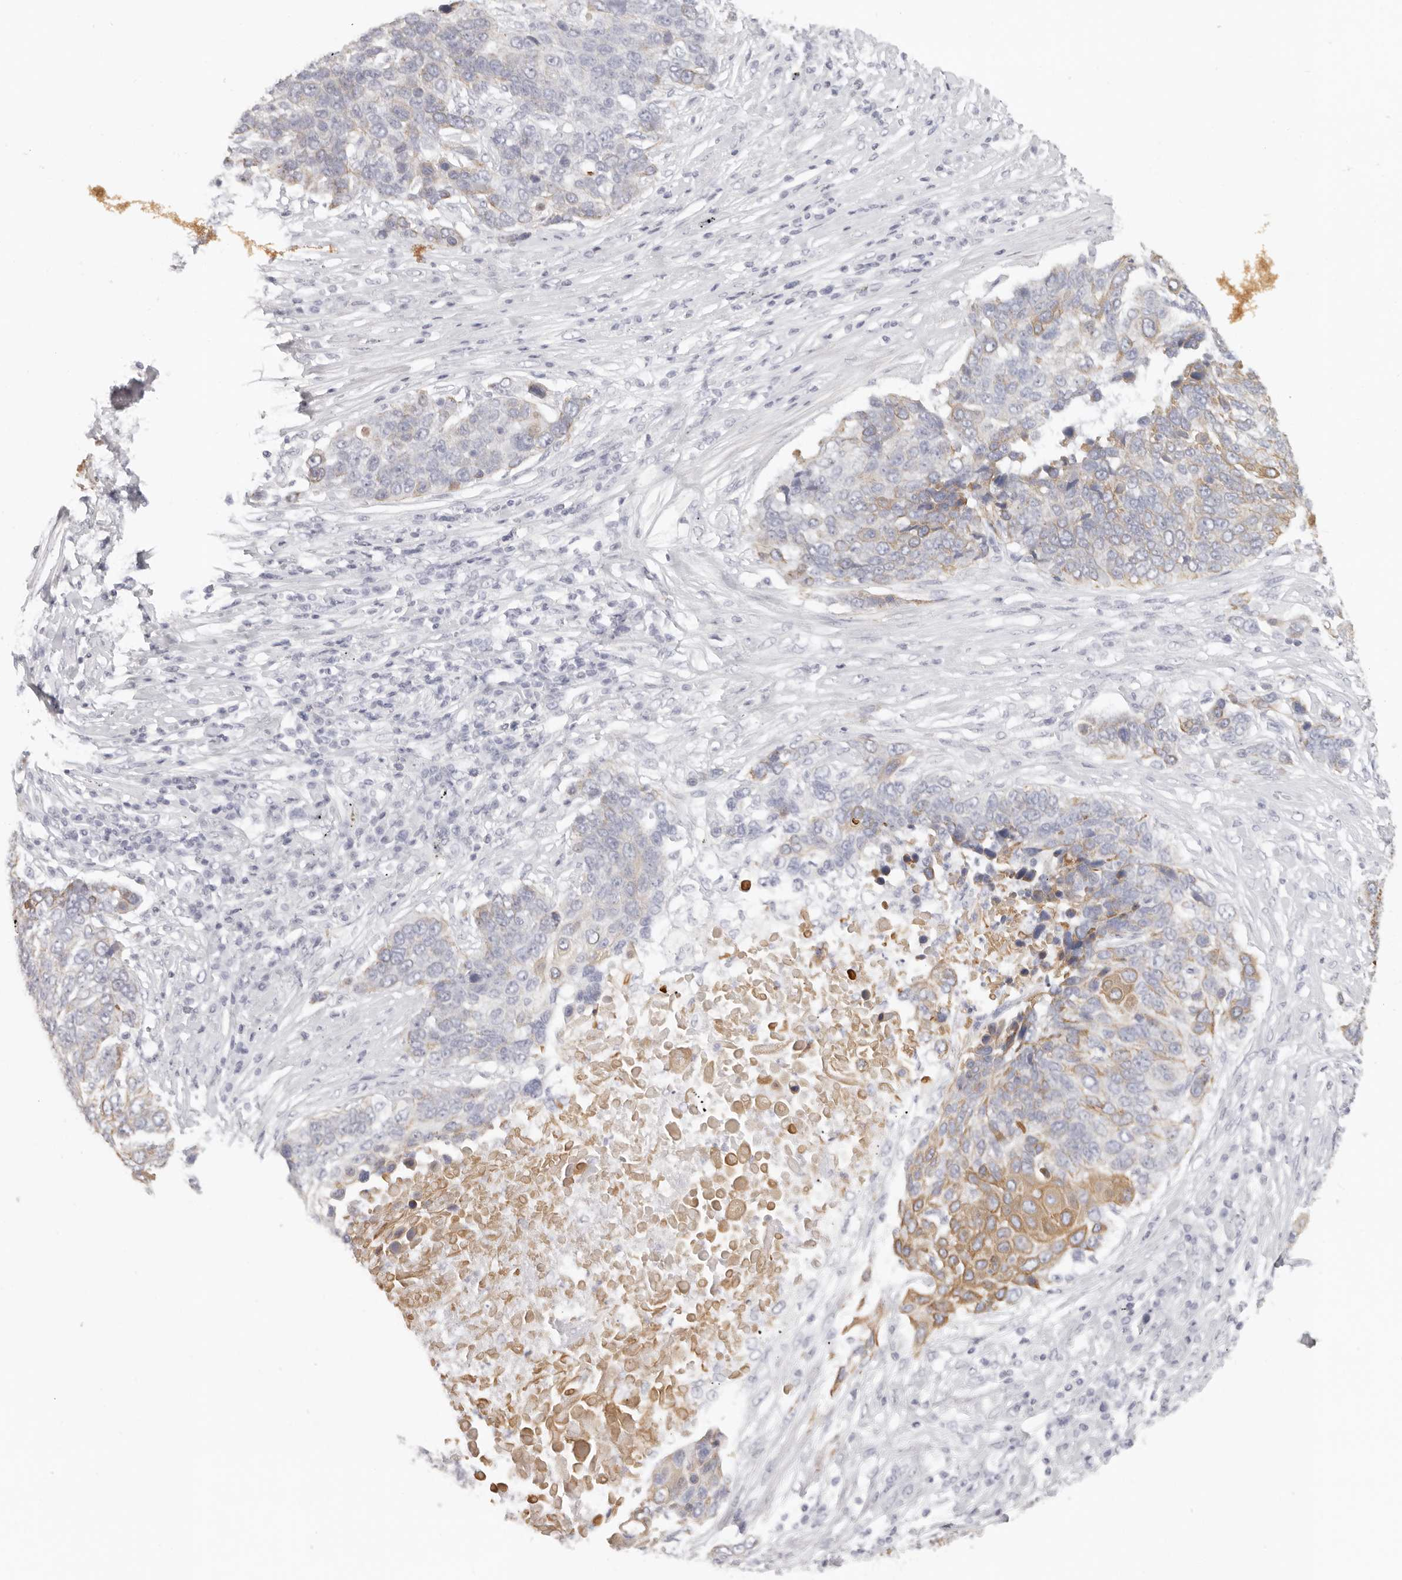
{"staining": {"intensity": "moderate", "quantity": "<25%", "location": "cytoplasmic/membranous"}, "tissue": "lung cancer", "cell_type": "Tumor cells", "image_type": "cancer", "snomed": [{"axis": "morphology", "description": "Squamous cell carcinoma, NOS"}, {"axis": "topography", "description": "Lung"}], "caption": "Protein positivity by IHC shows moderate cytoplasmic/membranous expression in approximately <25% of tumor cells in lung cancer.", "gene": "RXFP1", "patient": {"sex": "male", "age": 66}}